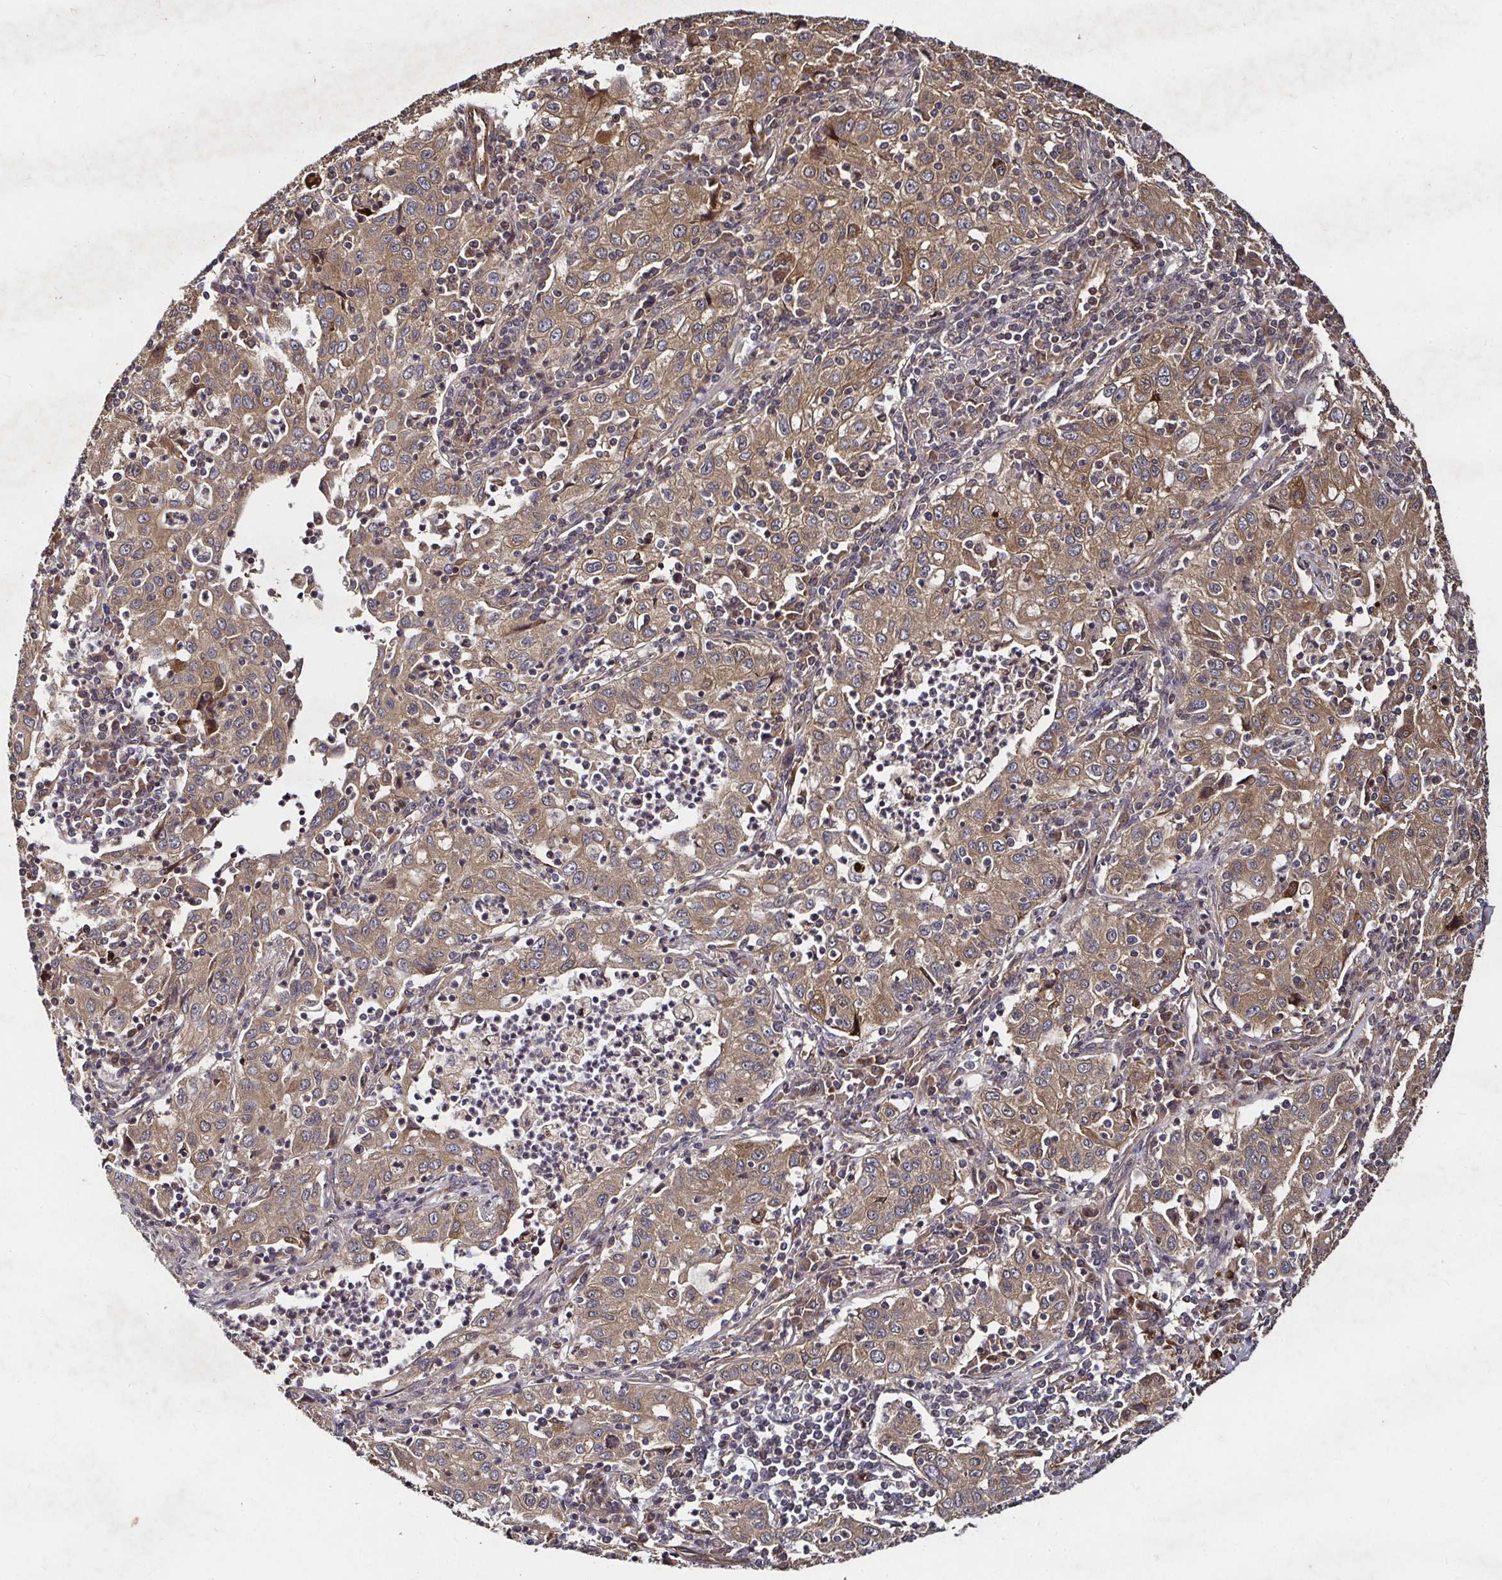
{"staining": {"intensity": "moderate", "quantity": ">75%", "location": "cytoplasmic/membranous"}, "tissue": "lung cancer", "cell_type": "Tumor cells", "image_type": "cancer", "snomed": [{"axis": "morphology", "description": "Squamous cell carcinoma, NOS"}, {"axis": "topography", "description": "Lung"}], "caption": "Squamous cell carcinoma (lung) stained with a protein marker demonstrates moderate staining in tumor cells.", "gene": "SMYD3", "patient": {"sex": "male", "age": 71}}